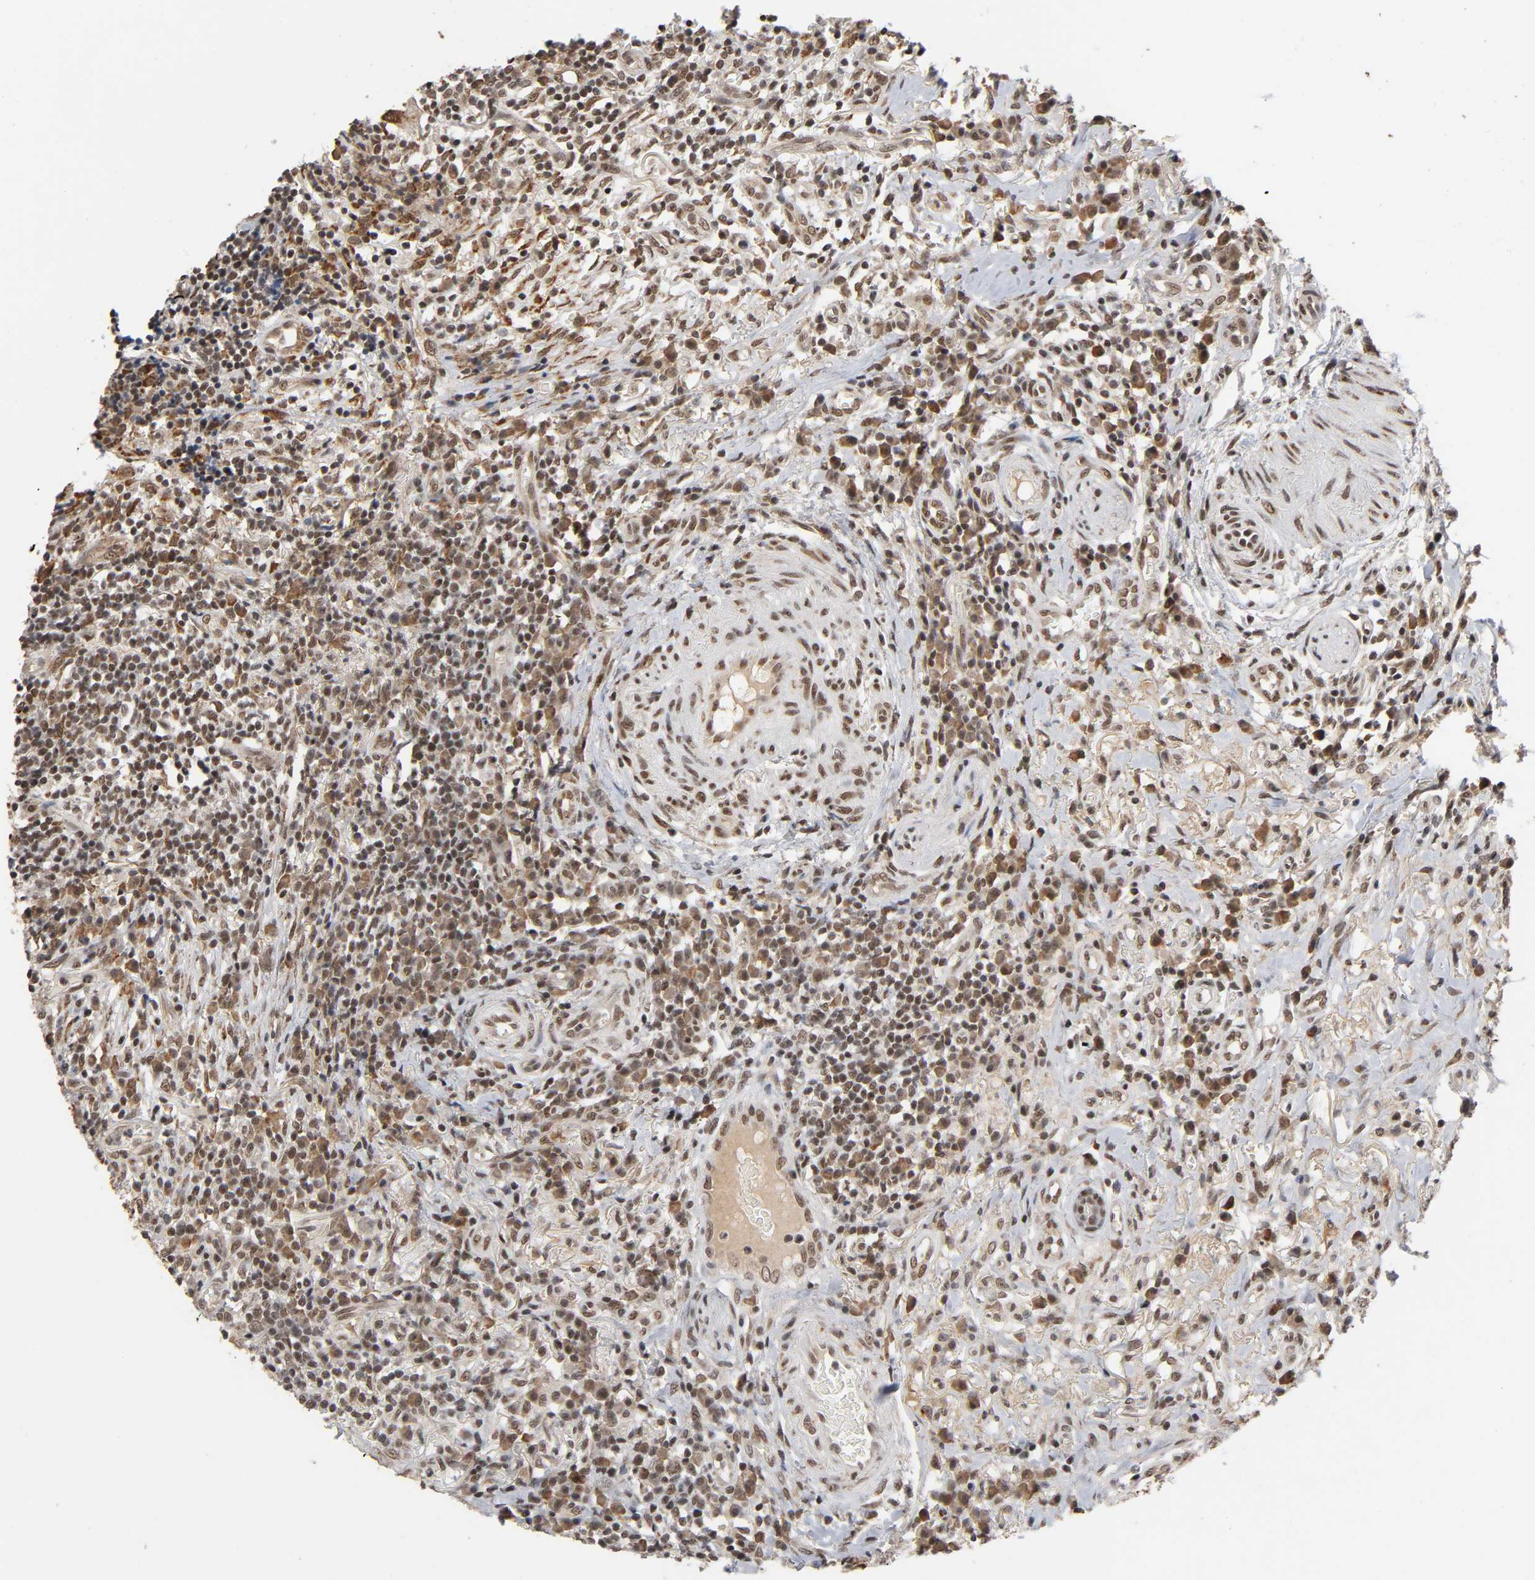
{"staining": {"intensity": "moderate", "quantity": "25%-75%", "location": "cytoplasmic/membranous,nuclear"}, "tissue": "thyroid cancer", "cell_type": "Tumor cells", "image_type": "cancer", "snomed": [{"axis": "morphology", "description": "Carcinoma, NOS"}, {"axis": "topography", "description": "Thyroid gland"}], "caption": "Immunohistochemistry histopathology image of thyroid cancer stained for a protein (brown), which demonstrates medium levels of moderate cytoplasmic/membranous and nuclear expression in approximately 25%-75% of tumor cells.", "gene": "ZNF384", "patient": {"sex": "female", "age": 77}}